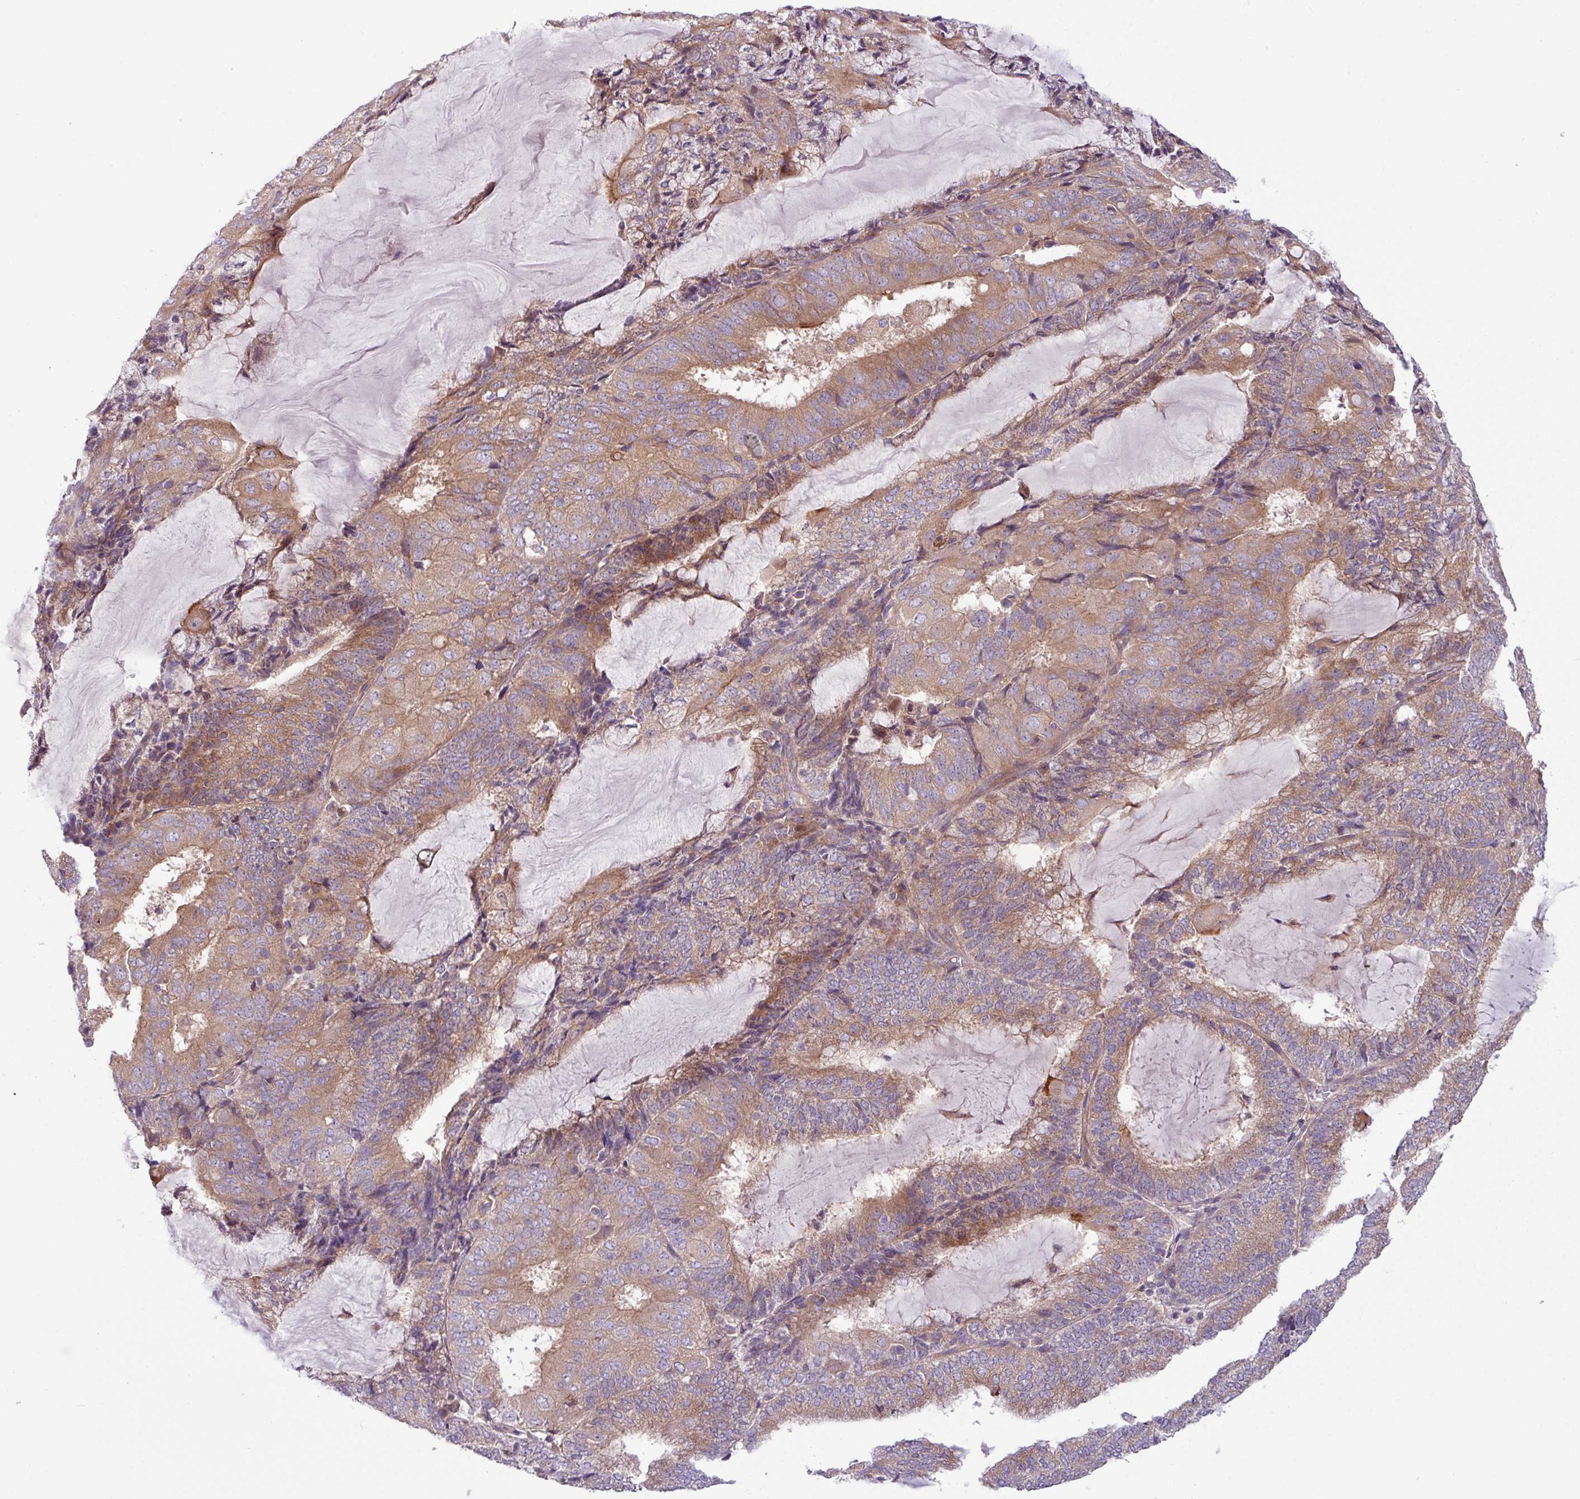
{"staining": {"intensity": "moderate", "quantity": ">75%", "location": "cytoplasmic/membranous"}, "tissue": "endometrial cancer", "cell_type": "Tumor cells", "image_type": "cancer", "snomed": [{"axis": "morphology", "description": "Adenocarcinoma, NOS"}, {"axis": "topography", "description": "Endometrium"}], "caption": "Protein staining of endometrial cancer tissue shows moderate cytoplasmic/membranous positivity in approximately >75% of tumor cells.", "gene": "RAB19", "patient": {"sex": "female", "age": 81}}